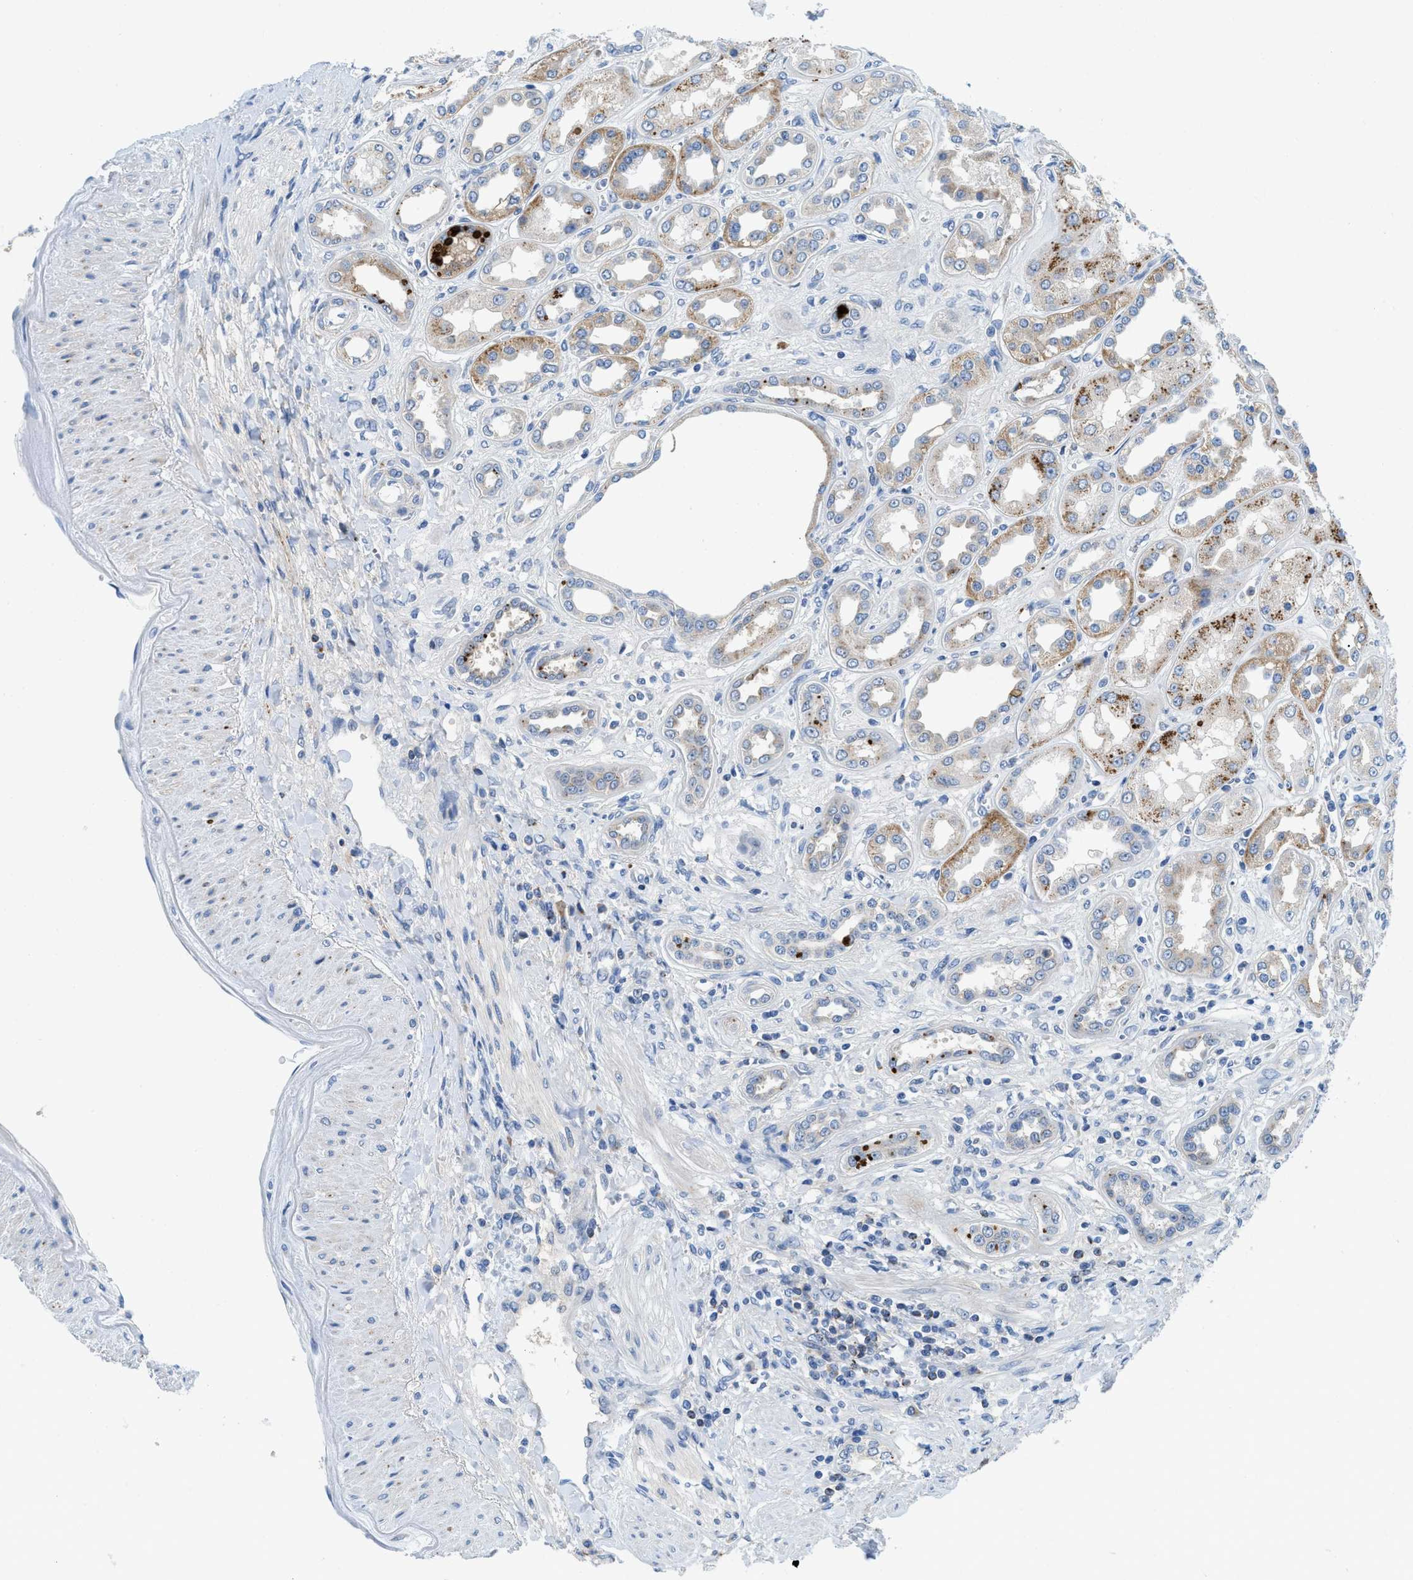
{"staining": {"intensity": "negative", "quantity": "none", "location": "none"}, "tissue": "kidney", "cell_type": "Cells in glomeruli", "image_type": "normal", "snomed": [{"axis": "morphology", "description": "Normal tissue, NOS"}, {"axis": "topography", "description": "Kidney"}], "caption": "Immunohistochemistry (IHC) histopathology image of unremarkable kidney: kidney stained with DAB reveals no significant protein staining in cells in glomeruli.", "gene": "TSPAN3", "patient": {"sex": "male", "age": 59}}